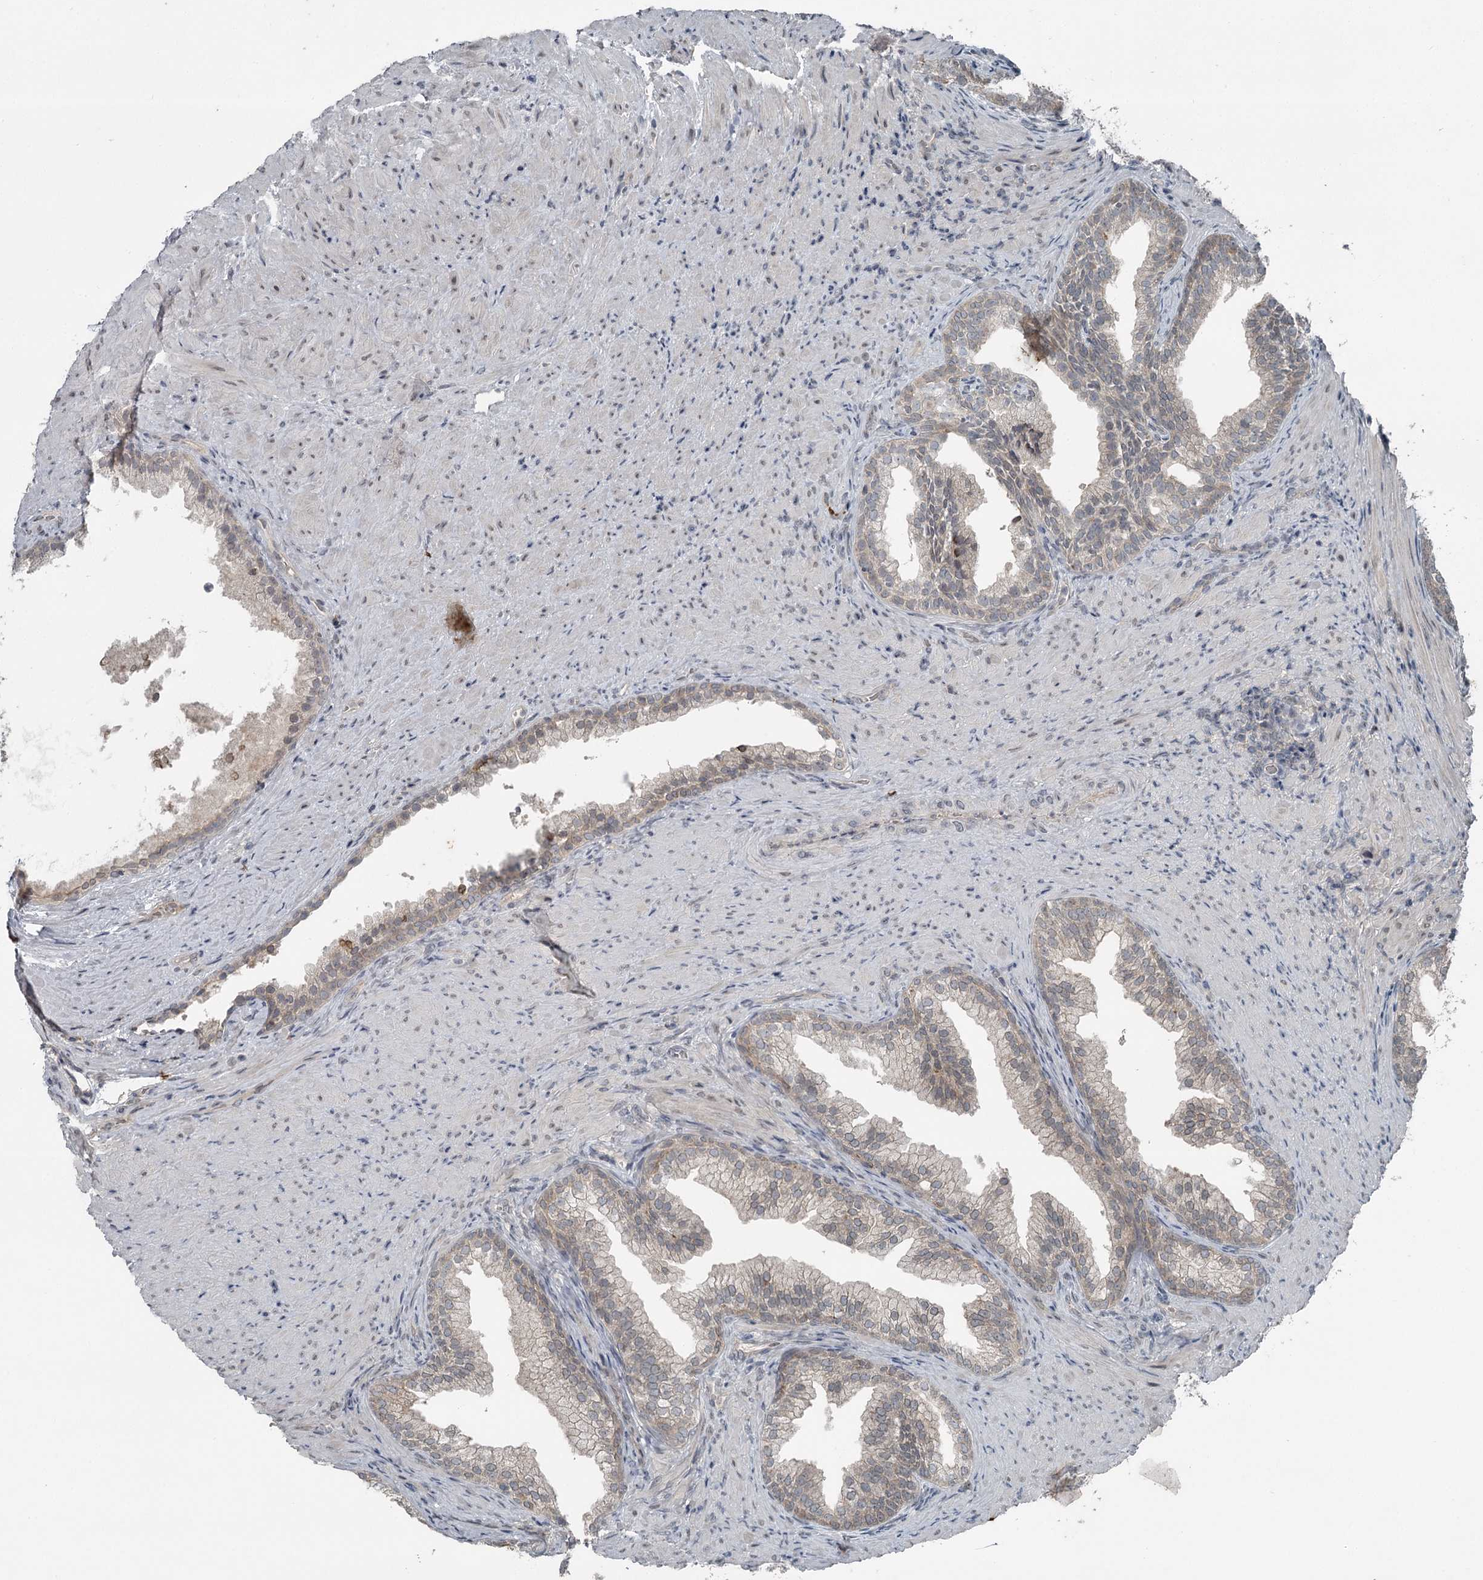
{"staining": {"intensity": "negative", "quantity": "none", "location": "none"}, "tissue": "prostate", "cell_type": "Glandular cells", "image_type": "normal", "snomed": [{"axis": "morphology", "description": "Normal tissue, NOS"}, {"axis": "topography", "description": "Prostate"}], "caption": "The image exhibits no significant staining in glandular cells of prostate.", "gene": "SLC39A8", "patient": {"sex": "male", "age": 76}}